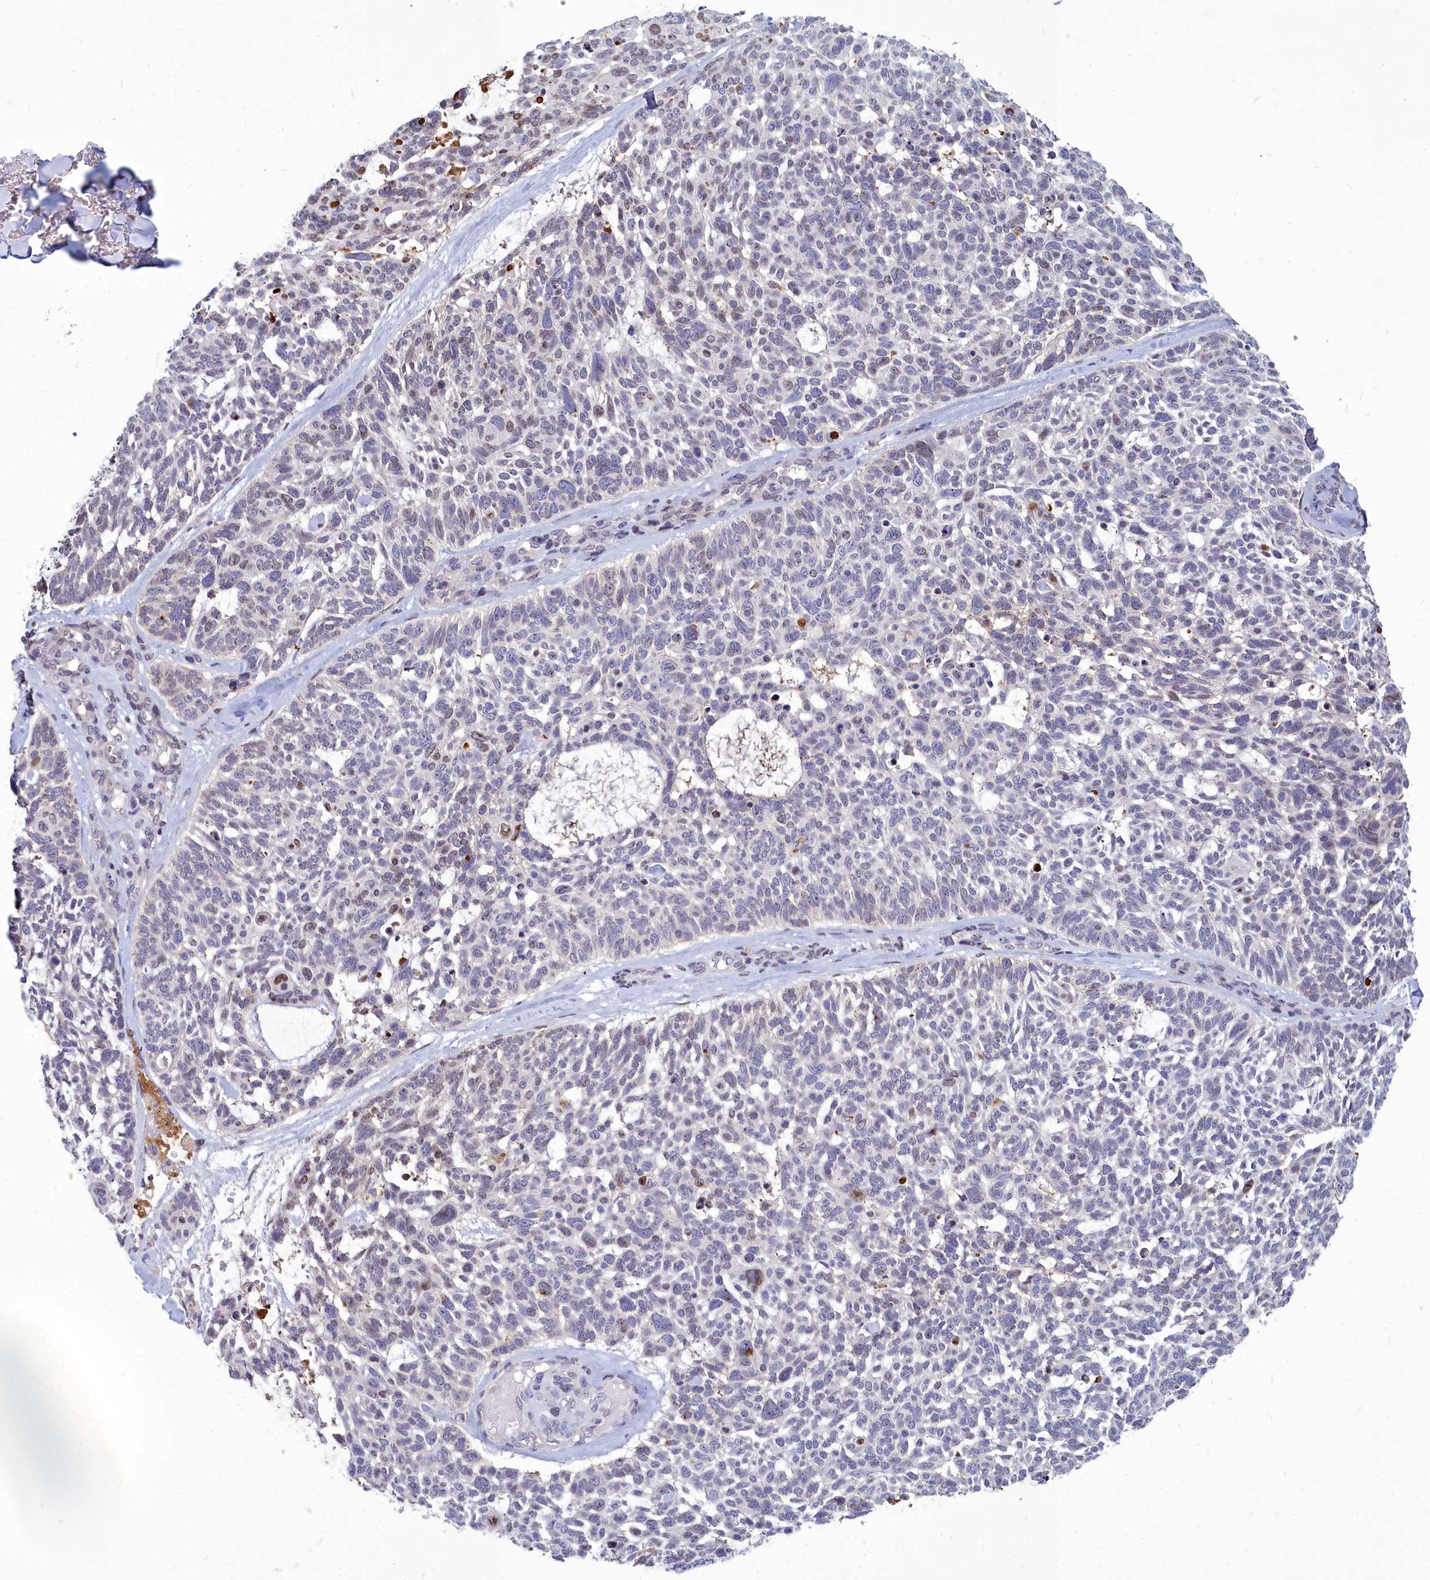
{"staining": {"intensity": "moderate", "quantity": "<25%", "location": "cytoplasmic/membranous"}, "tissue": "skin cancer", "cell_type": "Tumor cells", "image_type": "cancer", "snomed": [{"axis": "morphology", "description": "Basal cell carcinoma"}, {"axis": "topography", "description": "Skin"}], "caption": "Skin cancer (basal cell carcinoma) stained with a brown dye shows moderate cytoplasmic/membranous positive positivity in approximately <25% of tumor cells.", "gene": "NOXA1", "patient": {"sex": "male", "age": 88}}